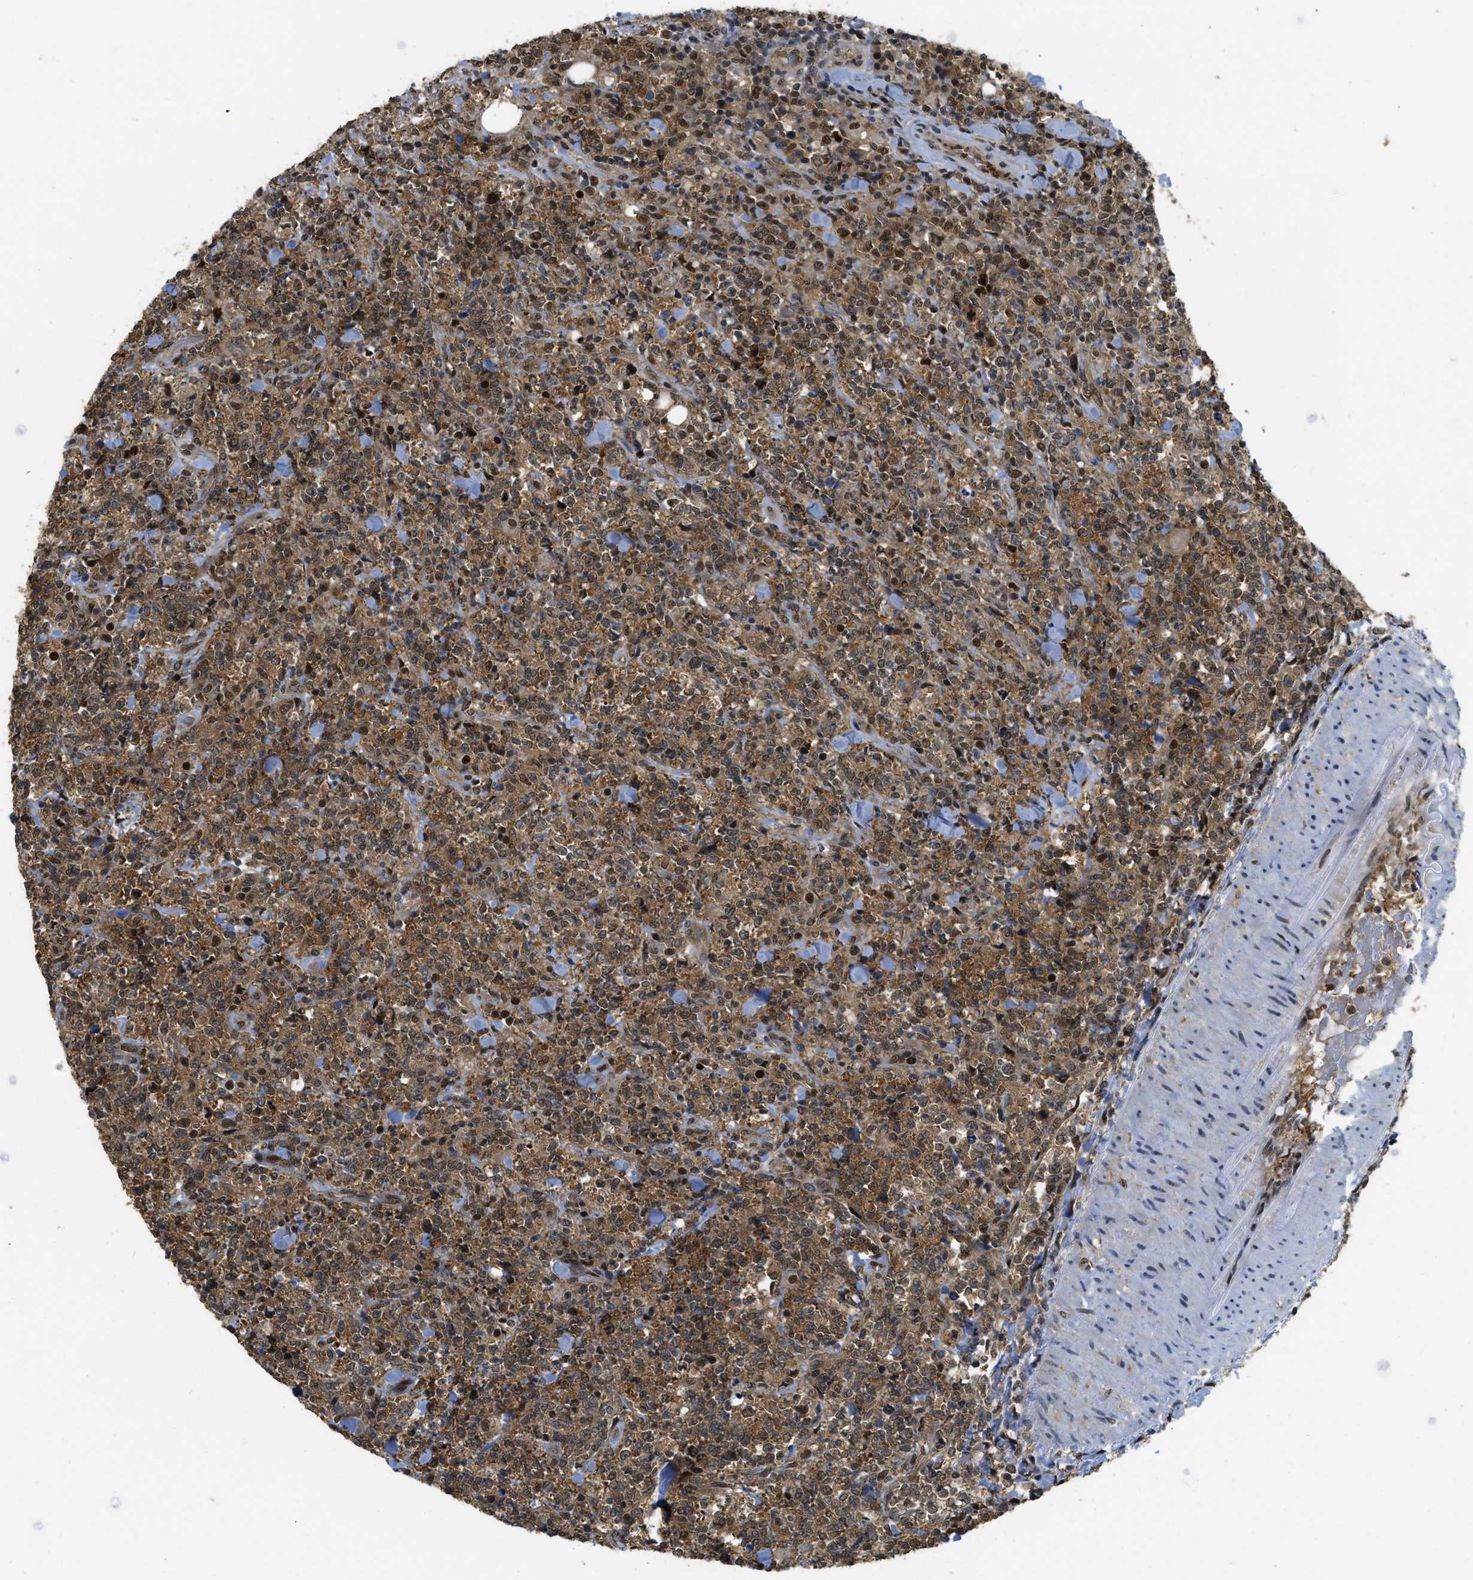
{"staining": {"intensity": "moderate", "quantity": ">75%", "location": "cytoplasmic/membranous,nuclear"}, "tissue": "lymphoma", "cell_type": "Tumor cells", "image_type": "cancer", "snomed": [{"axis": "morphology", "description": "Malignant lymphoma, non-Hodgkin's type, High grade"}, {"axis": "topography", "description": "Soft tissue"}], "caption": "Moderate cytoplasmic/membranous and nuclear staining for a protein is seen in approximately >75% of tumor cells of lymphoma using immunohistochemistry (IHC).", "gene": "PSMC5", "patient": {"sex": "male", "age": 18}}